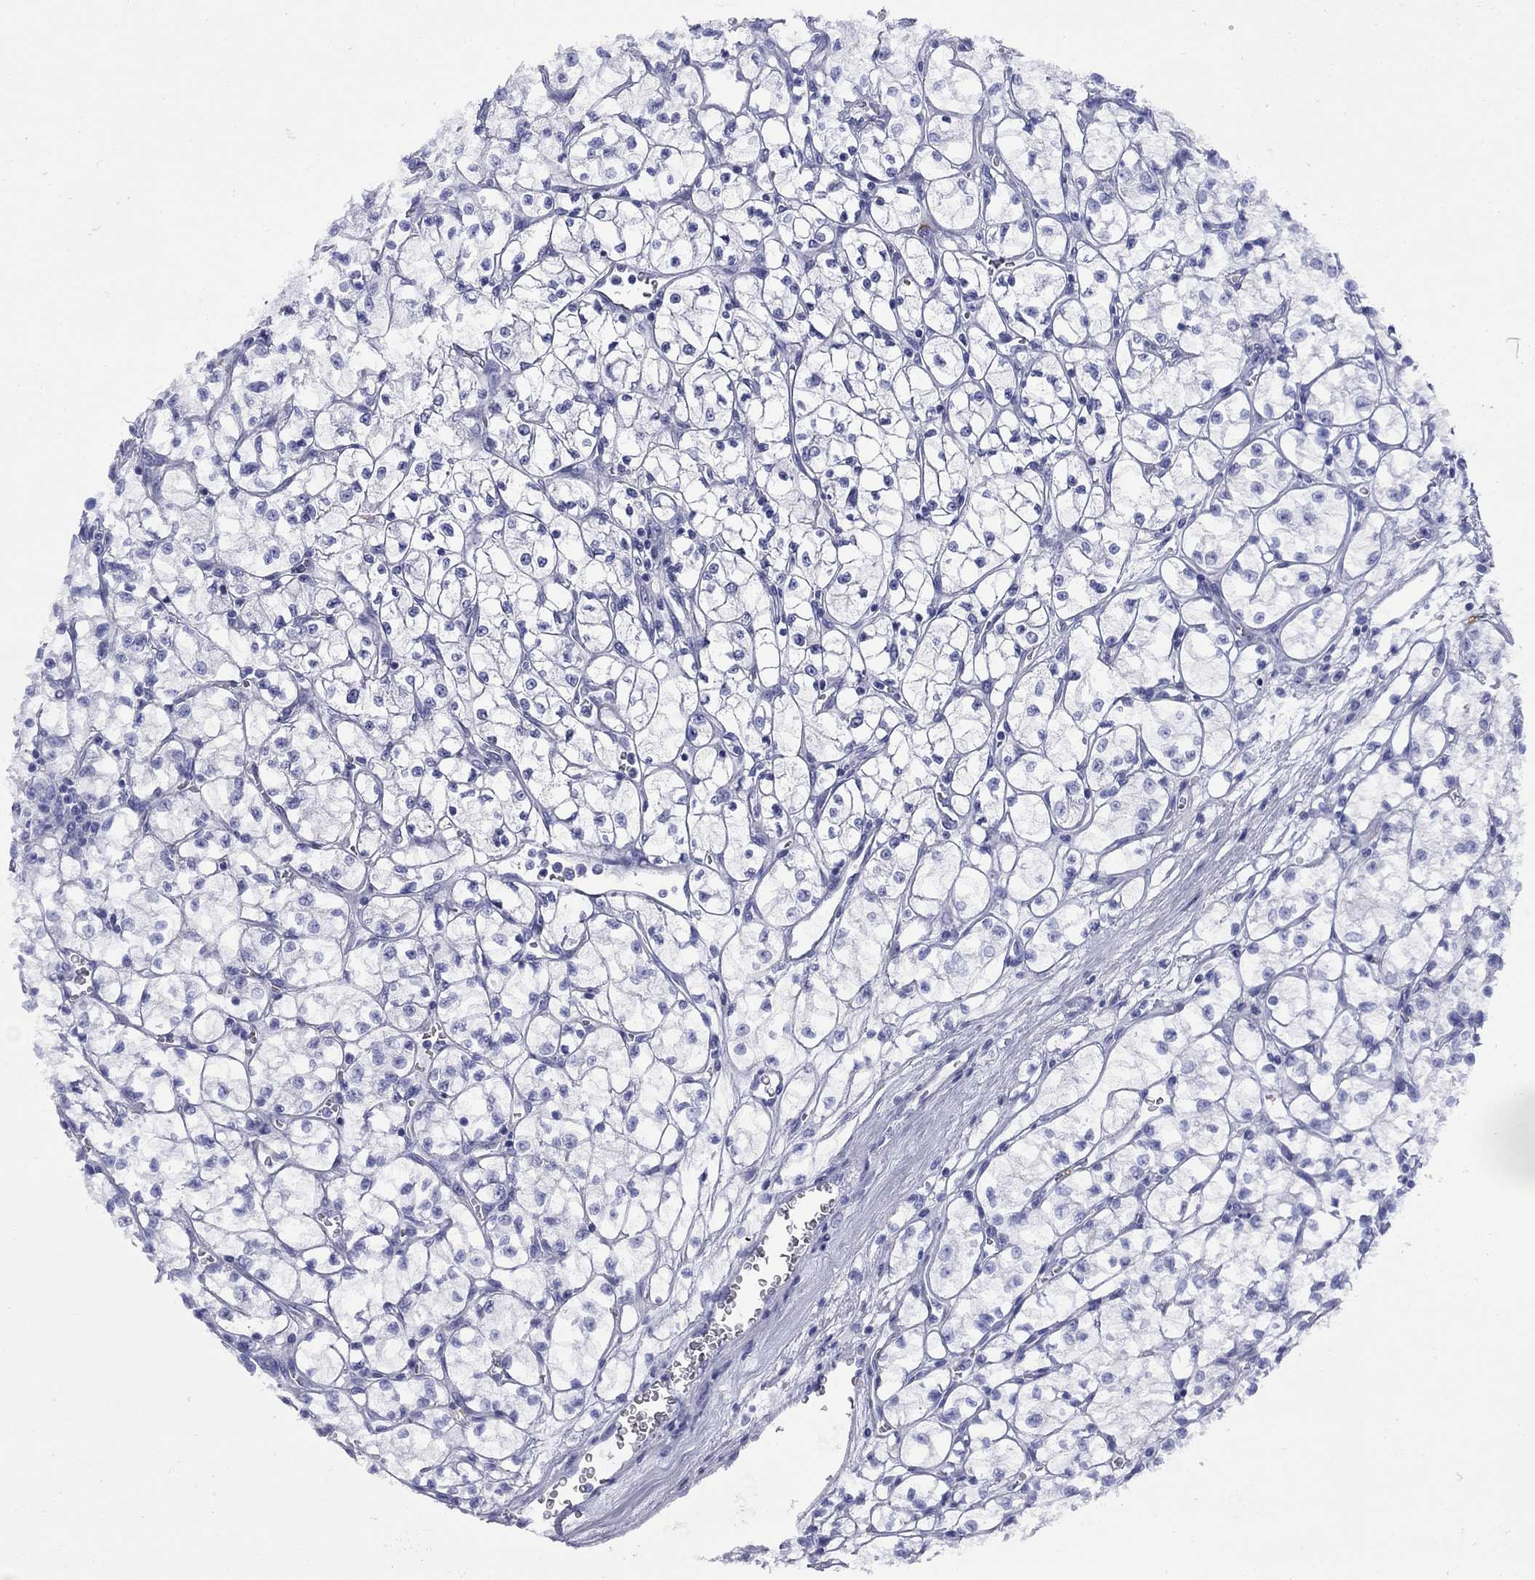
{"staining": {"intensity": "negative", "quantity": "none", "location": "none"}, "tissue": "renal cancer", "cell_type": "Tumor cells", "image_type": "cancer", "snomed": [{"axis": "morphology", "description": "Adenocarcinoma, NOS"}, {"axis": "topography", "description": "Kidney"}], "caption": "Protein analysis of renal adenocarcinoma reveals no significant expression in tumor cells. (Brightfield microscopy of DAB IHC at high magnification).", "gene": "ROM1", "patient": {"sex": "female", "age": 64}}